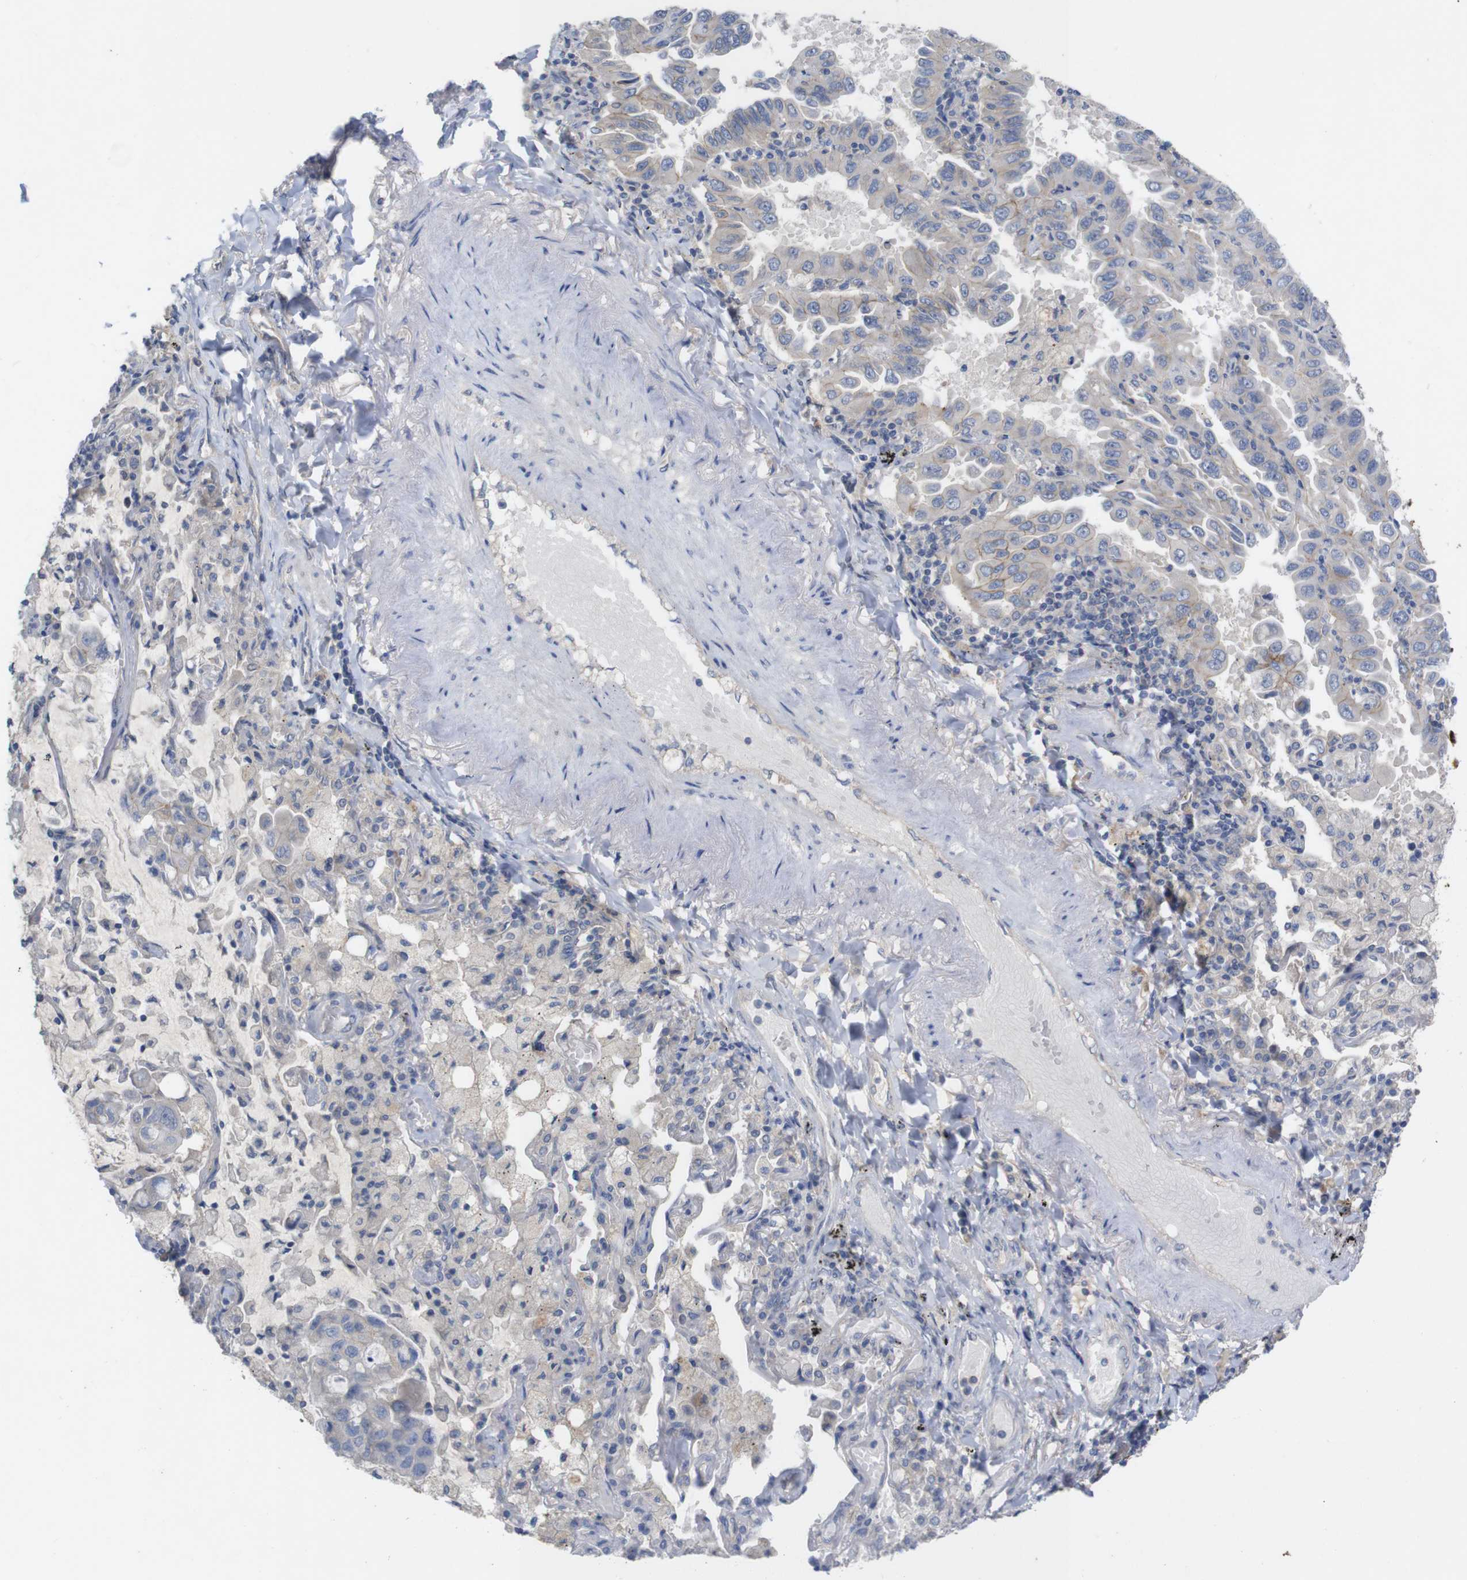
{"staining": {"intensity": "negative", "quantity": "none", "location": "none"}, "tissue": "lung cancer", "cell_type": "Tumor cells", "image_type": "cancer", "snomed": [{"axis": "morphology", "description": "Adenocarcinoma, NOS"}, {"axis": "topography", "description": "Lung"}], "caption": "This is a micrograph of immunohistochemistry (IHC) staining of lung cancer, which shows no positivity in tumor cells. The staining is performed using DAB (3,3'-diaminobenzidine) brown chromogen with nuclei counter-stained in using hematoxylin.", "gene": "KIDINS220", "patient": {"sex": "male", "age": 64}}